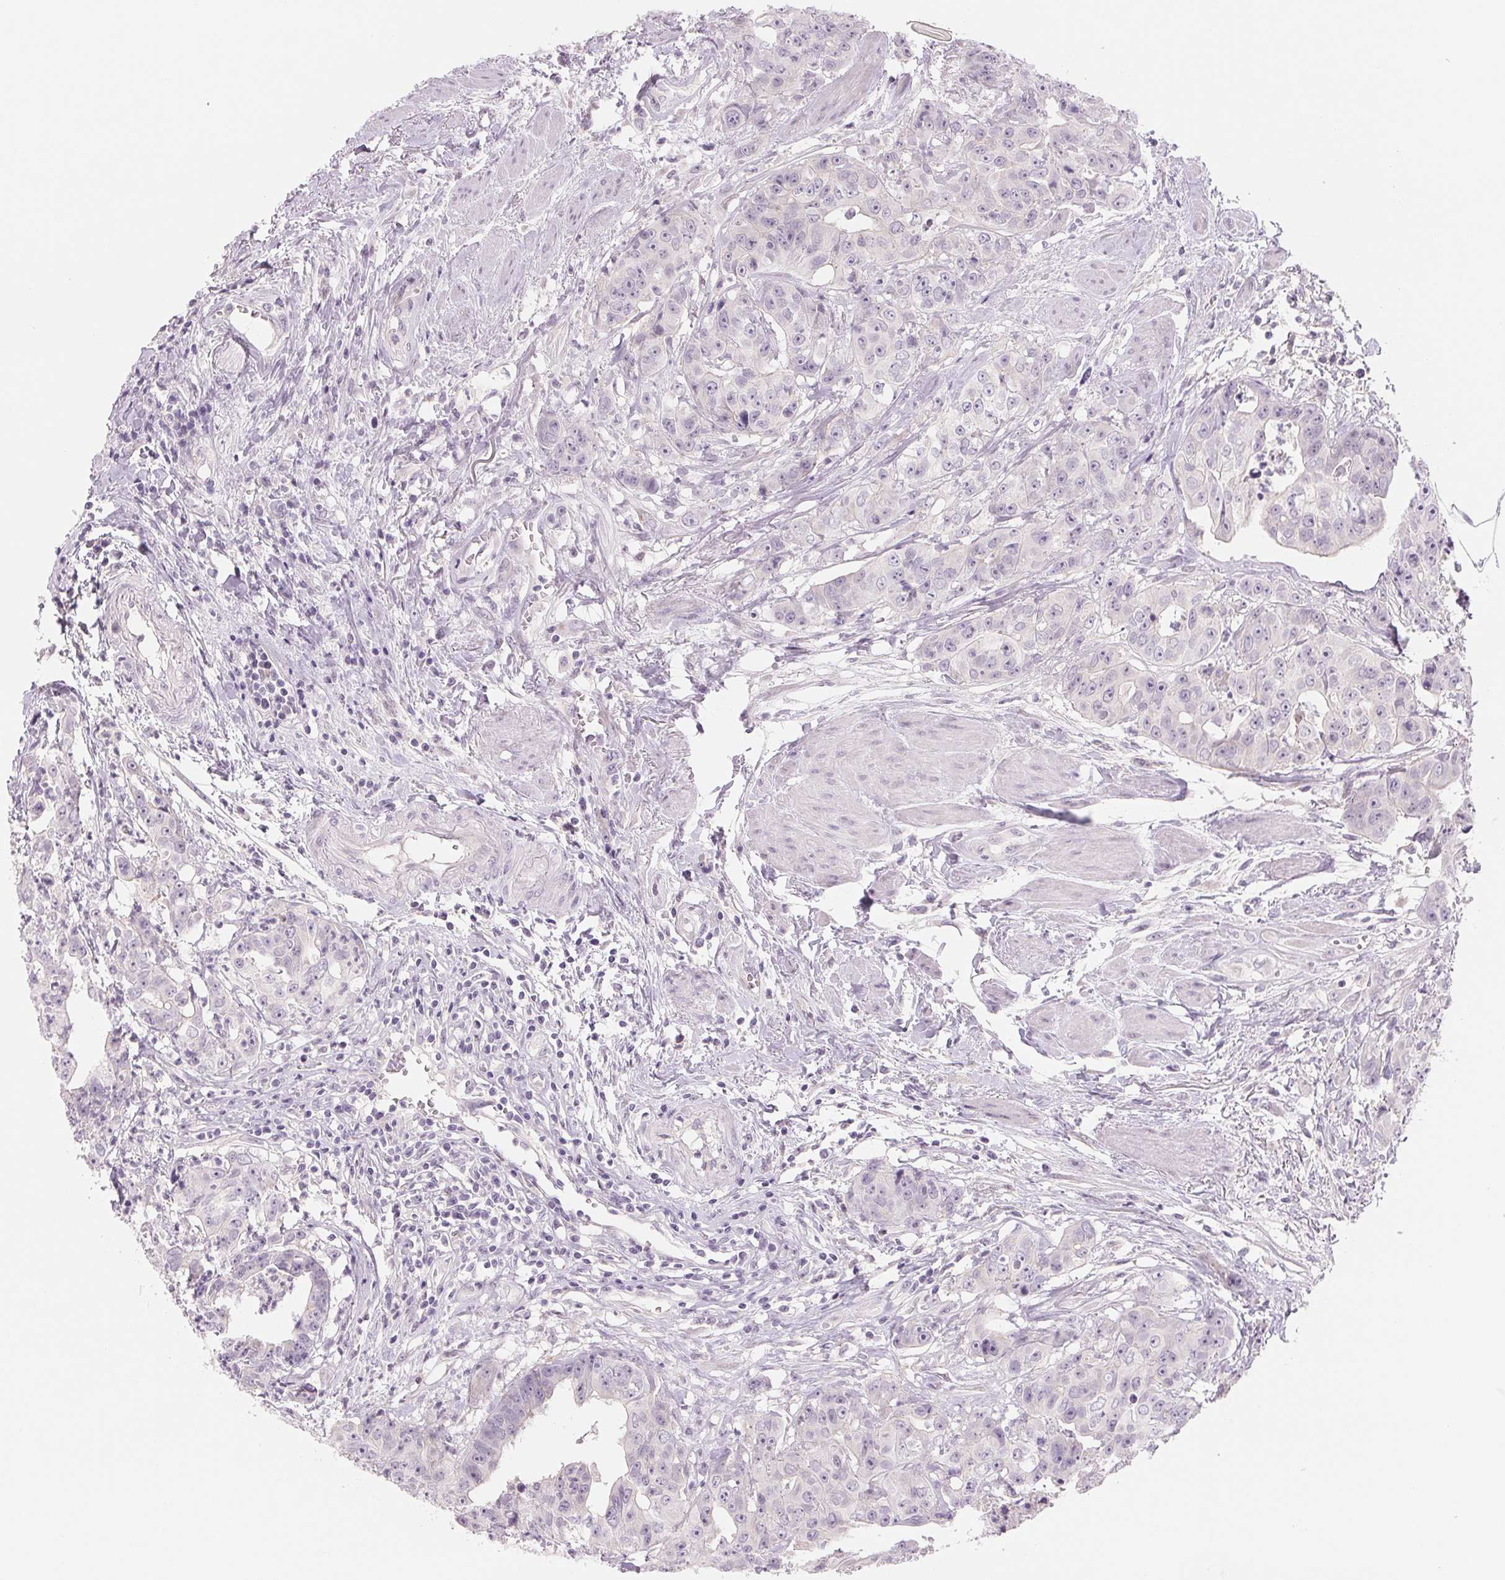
{"staining": {"intensity": "negative", "quantity": "none", "location": "none"}, "tissue": "colorectal cancer", "cell_type": "Tumor cells", "image_type": "cancer", "snomed": [{"axis": "morphology", "description": "Adenocarcinoma, NOS"}, {"axis": "topography", "description": "Rectum"}], "caption": "Tumor cells show no significant positivity in colorectal cancer (adenocarcinoma). (DAB immunohistochemistry (IHC), high magnification).", "gene": "CCDC168", "patient": {"sex": "female", "age": 62}}